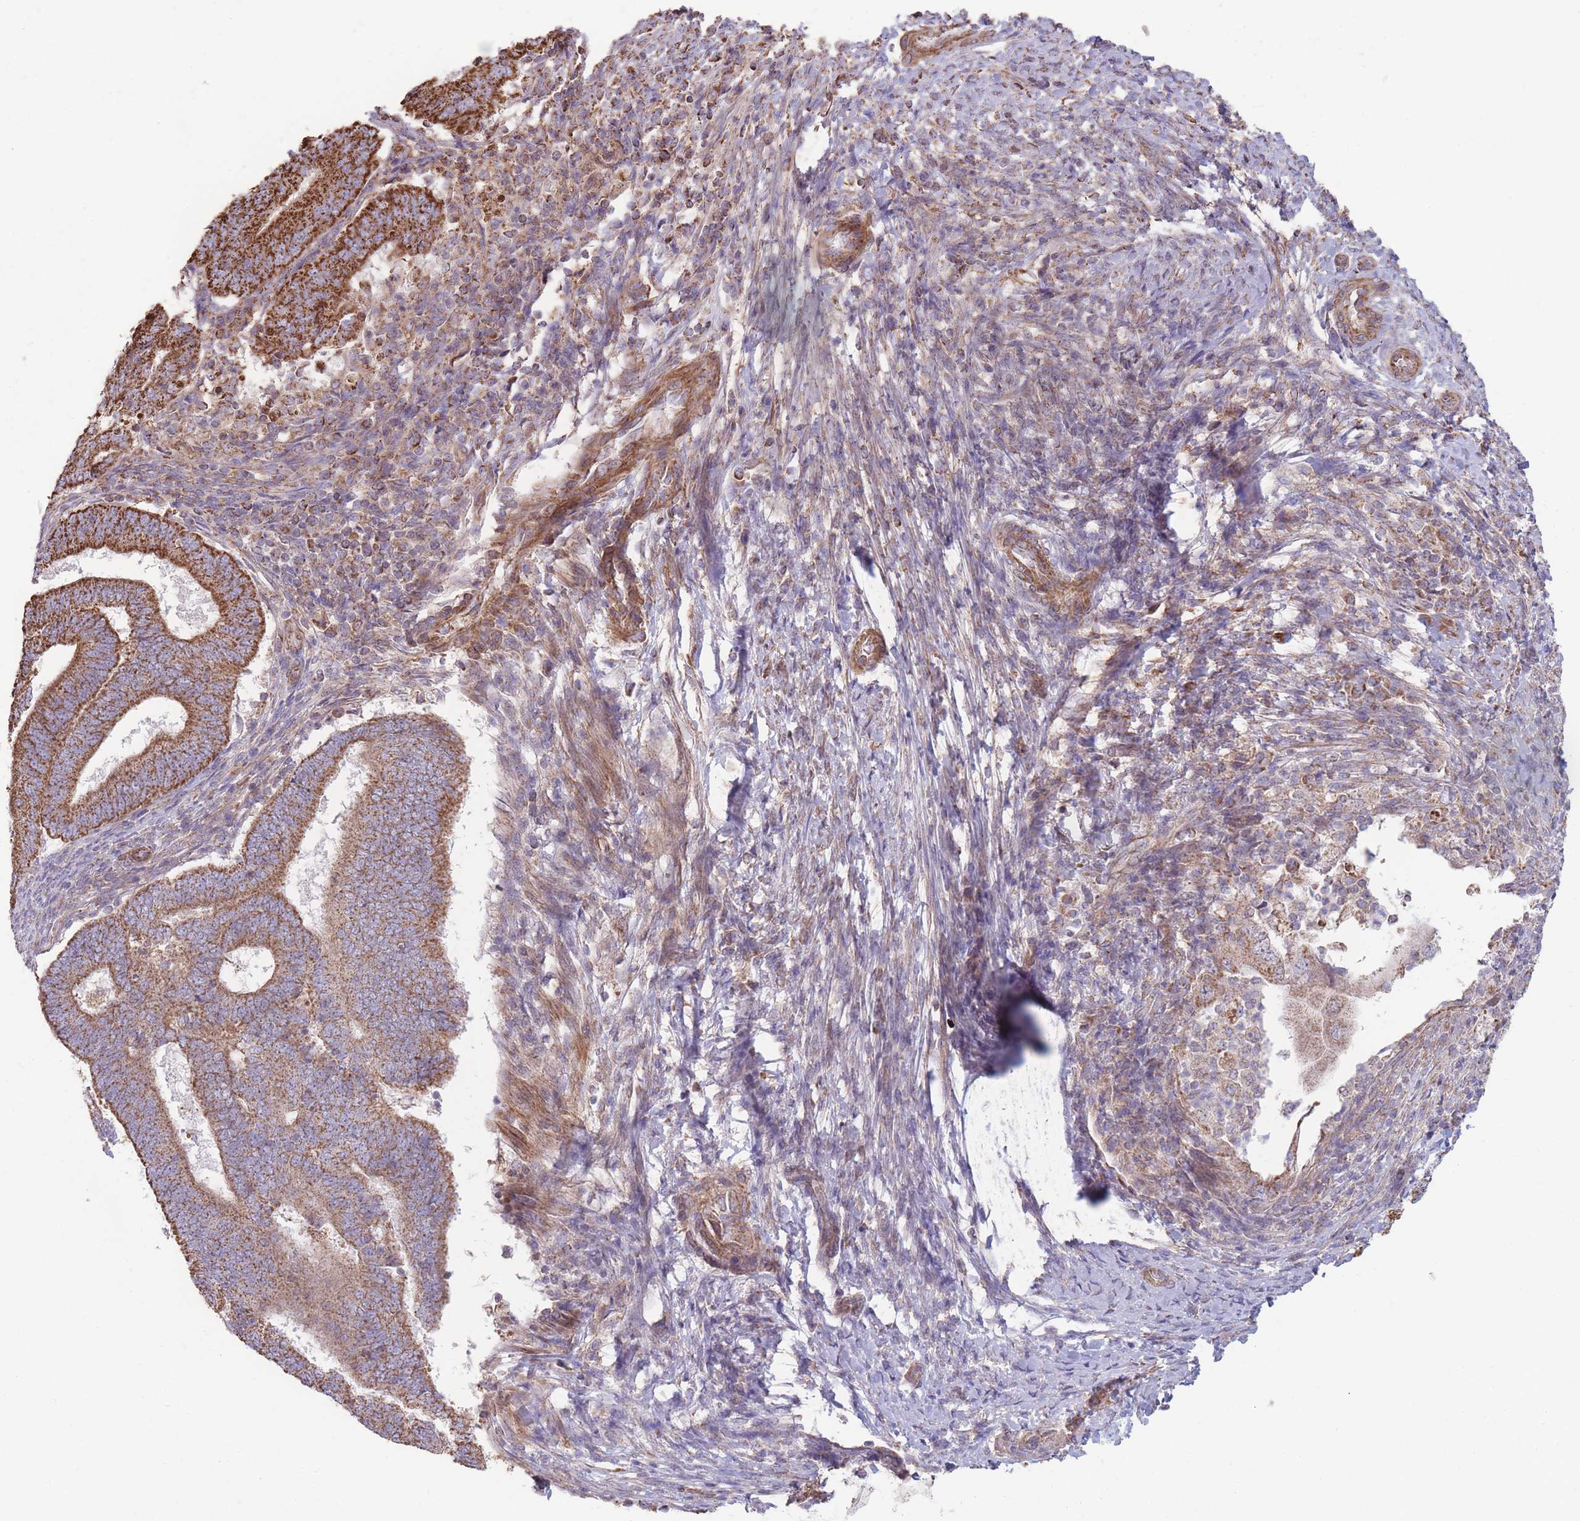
{"staining": {"intensity": "strong", "quantity": ">75%", "location": "cytoplasmic/membranous"}, "tissue": "endometrial cancer", "cell_type": "Tumor cells", "image_type": "cancer", "snomed": [{"axis": "morphology", "description": "Adenocarcinoma, NOS"}, {"axis": "topography", "description": "Endometrium"}], "caption": "Endometrial cancer stained with IHC exhibits strong cytoplasmic/membranous expression in approximately >75% of tumor cells.", "gene": "KIF16B", "patient": {"sex": "female", "age": 70}}